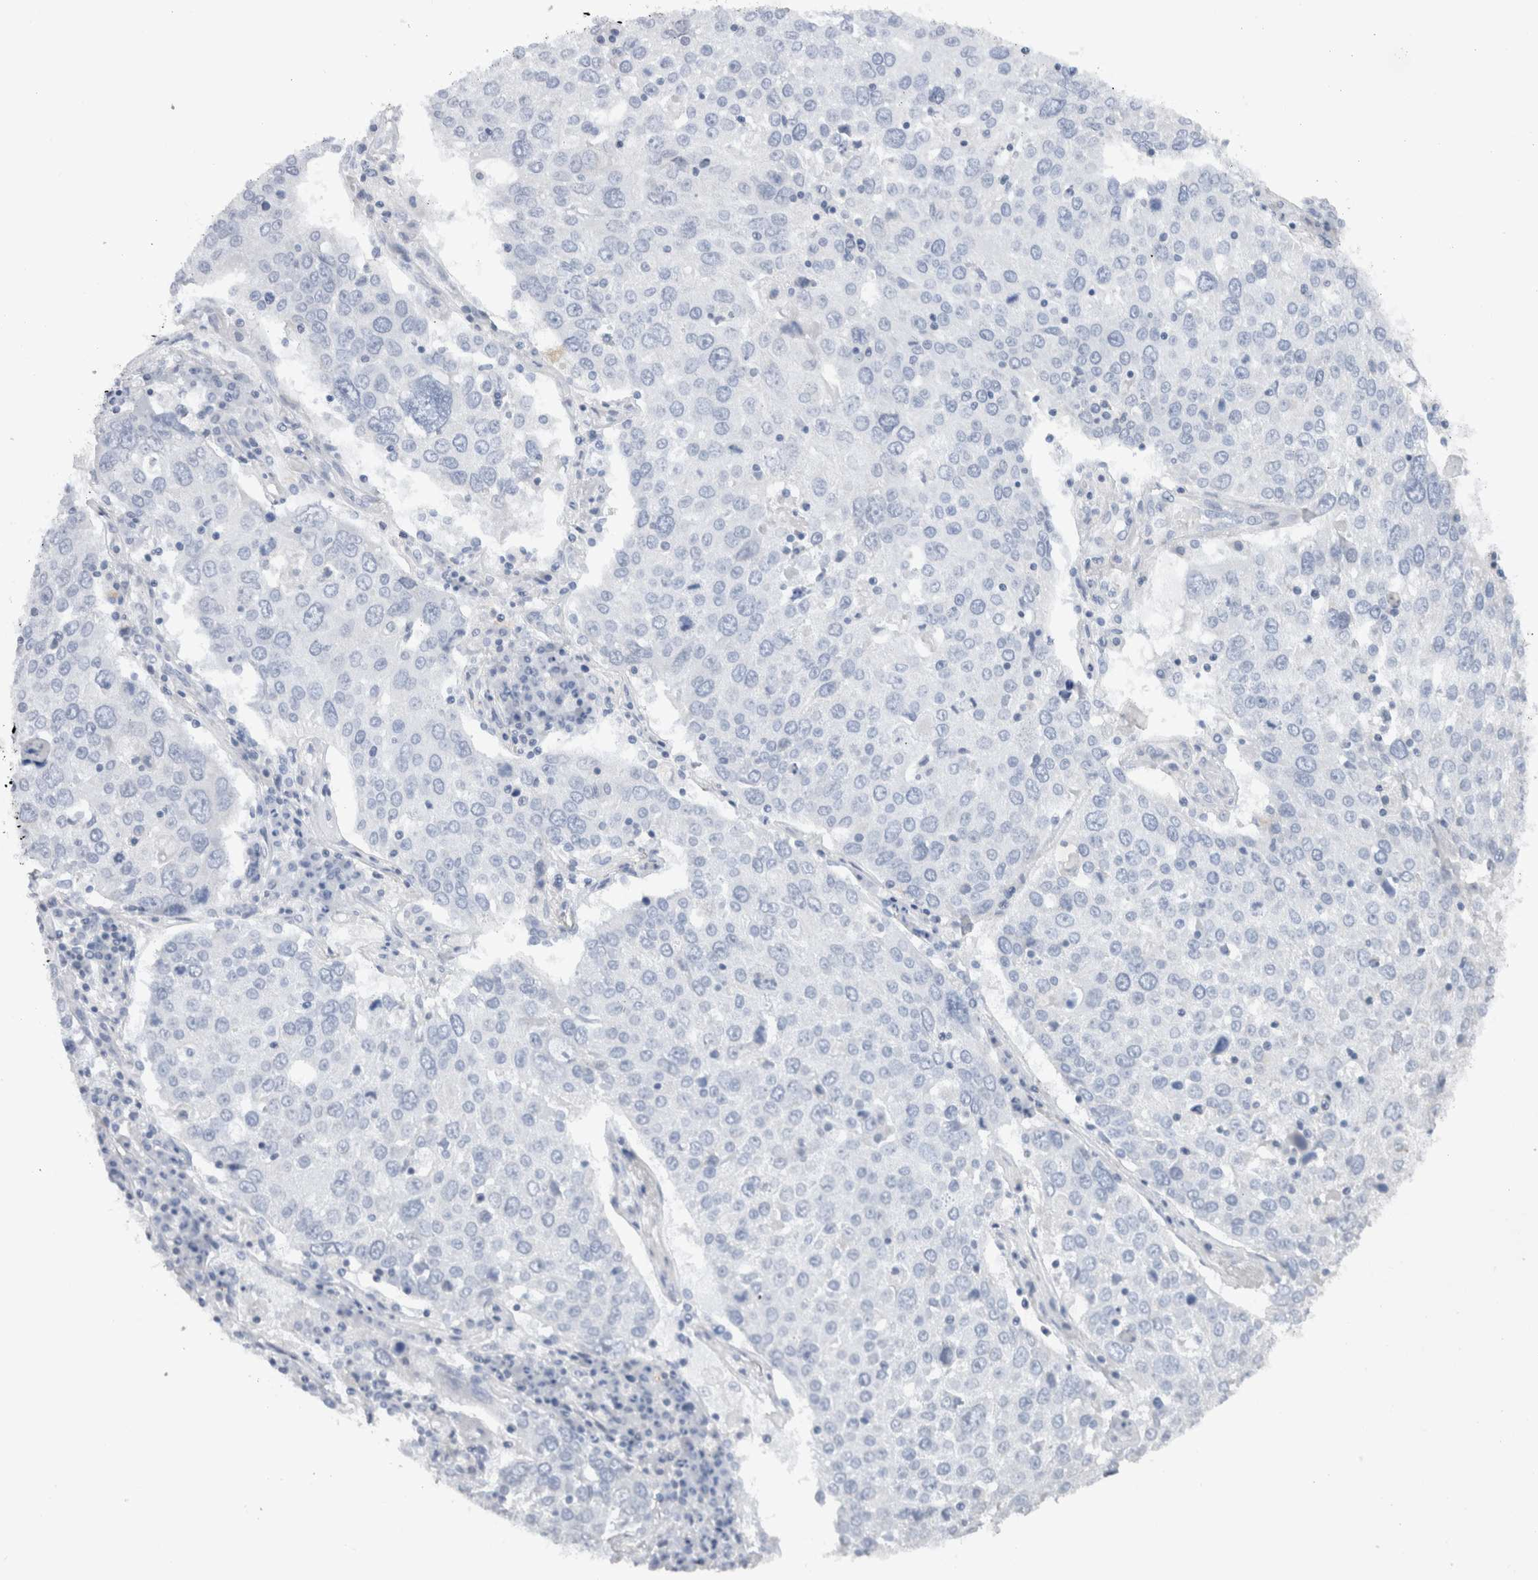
{"staining": {"intensity": "negative", "quantity": "none", "location": "none"}, "tissue": "lung cancer", "cell_type": "Tumor cells", "image_type": "cancer", "snomed": [{"axis": "morphology", "description": "Squamous cell carcinoma, NOS"}, {"axis": "topography", "description": "Lung"}], "caption": "Immunohistochemical staining of lung squamous cell carcinoma shows no significant positivity in tumor cells.", "gene": "C9orf50", "patient": {"sex": "male", "age": 65}}